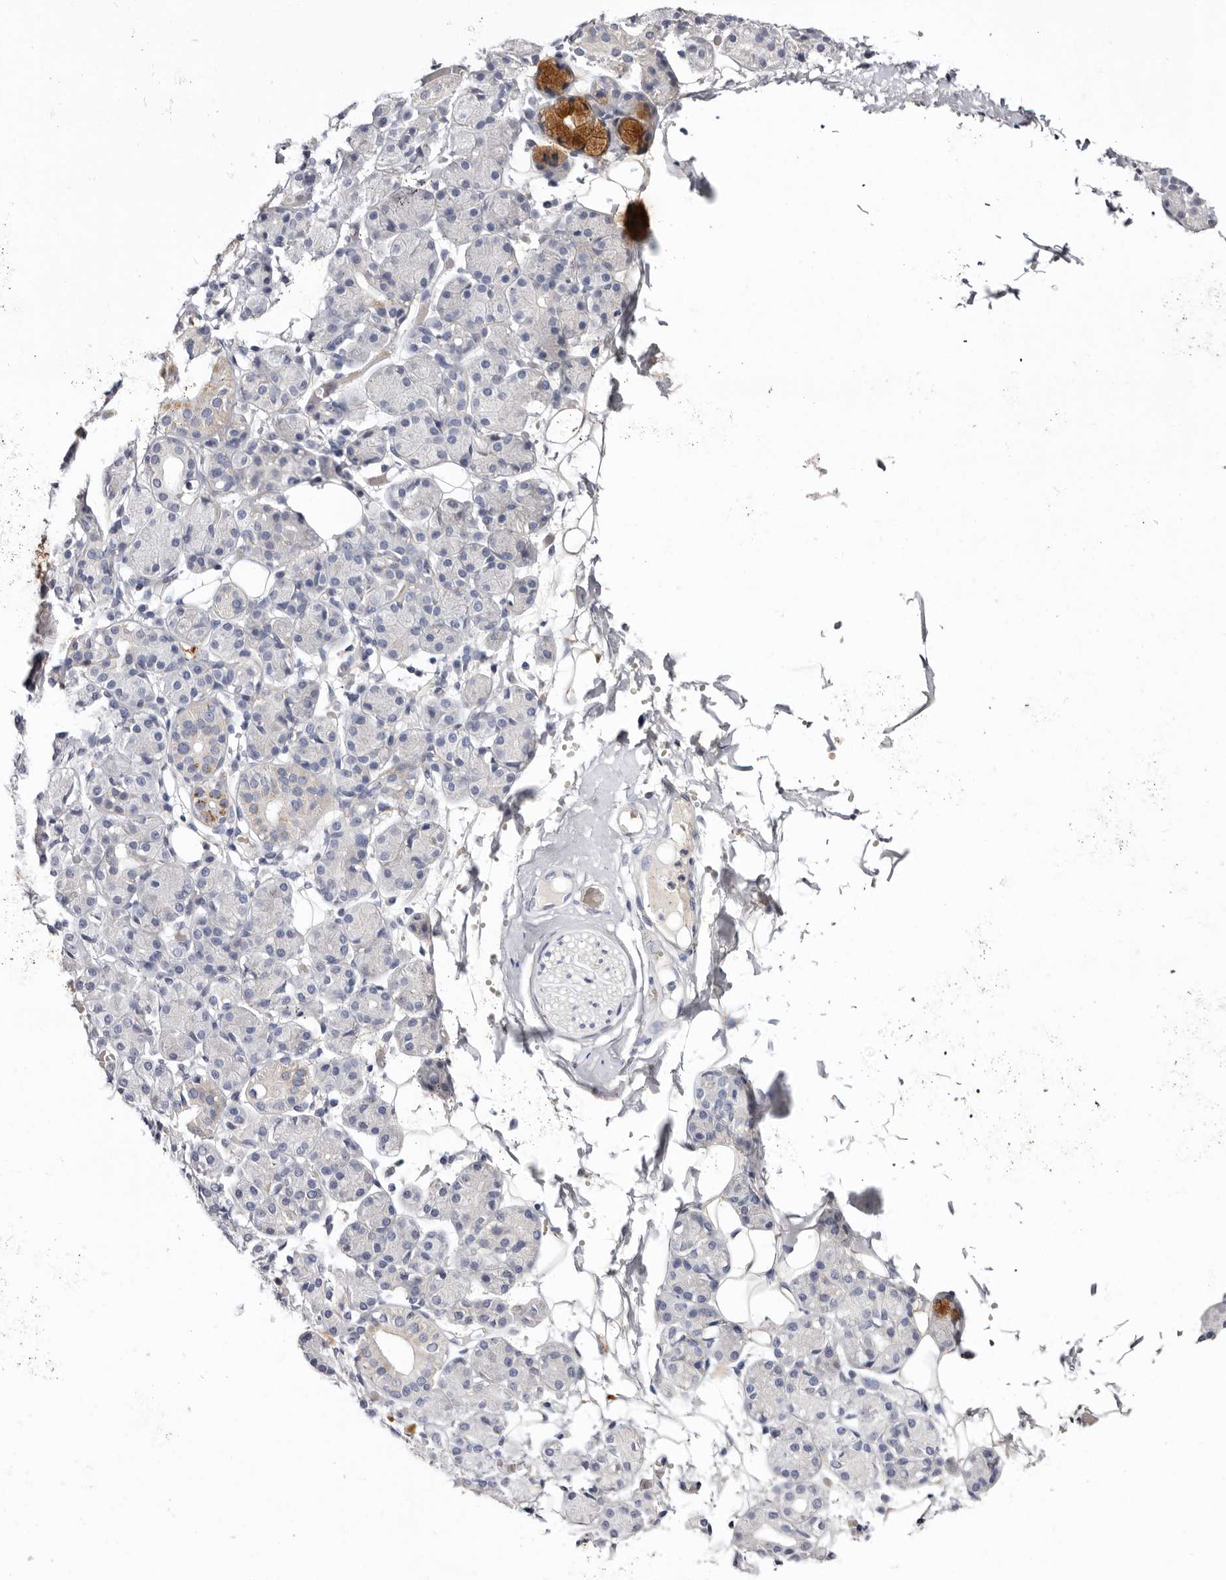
{"staining": {"intensity": "negative", "quantity": "none", "location": "none"}, "tissue": "salivary gland", "cell_type": "Glandular cells", "image_type": "normal", "snomed": [{"axis": "morphology", "description": "Normal tissue, NOS"}, {"axis": "topography", "description": "Salivary gland"}], "caption": "Glandular cells are negative for protein expression in normal human salivary gland. (Immunohistochemistry (ihc), brightfield microscopy, high magnification).", "gene": "S1PR5", "patient": {"sex": "male", "age": 63}}